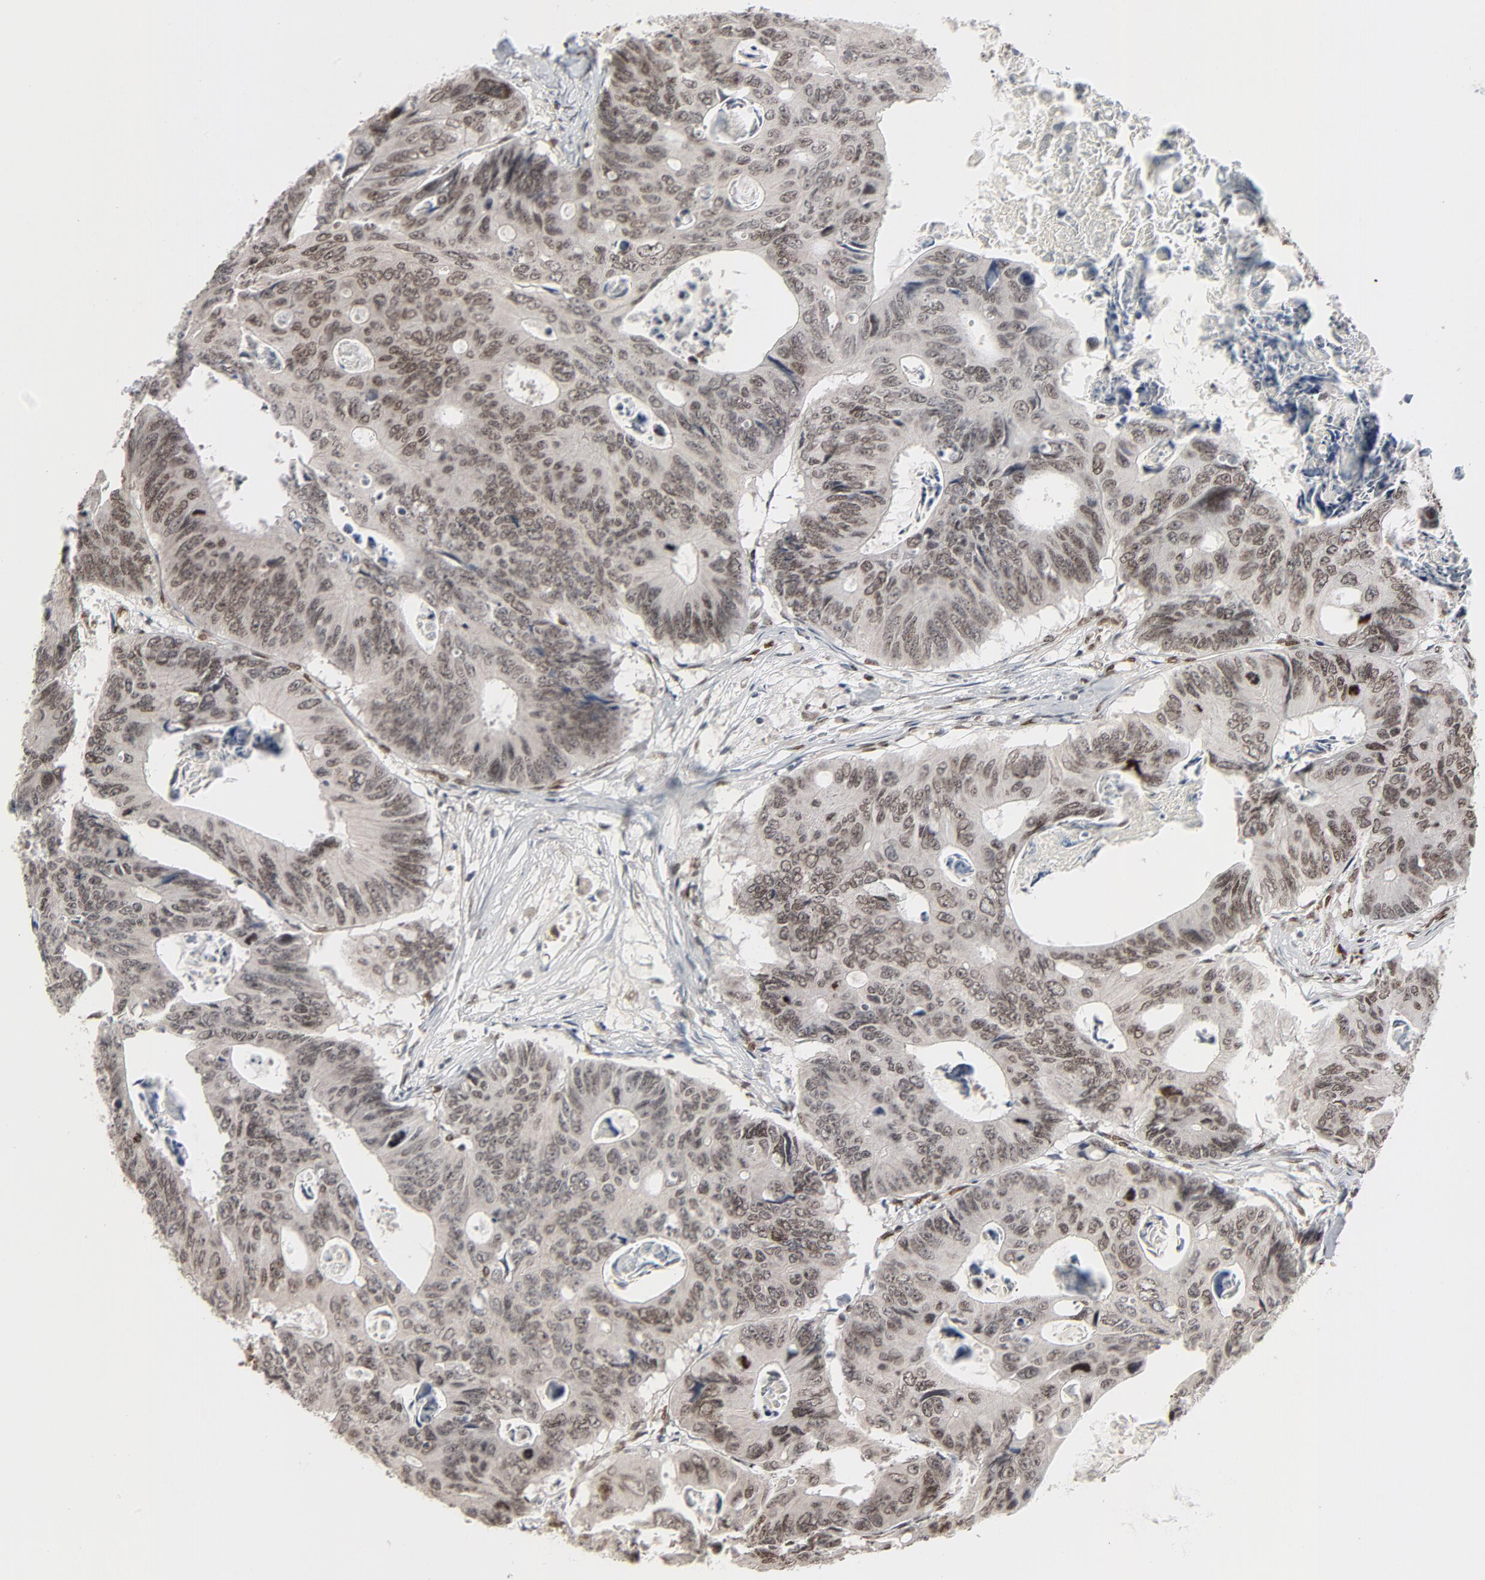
{"staining": {"intensity": "strong", "quantity": ">75%", "location": "nuclear"}, "tissue": "colorectal cancer", "cell_type": "Tumor cells", "image_type": "cancer", "snomed": [{"axis": "morphology", "description": "Adenocarcinoma, NOS"}, {"axis": "topography", "description": "Colon"}], "caption": "Colorectal cancer stained for a protein exhibits strong nuclear positivity in tumor cells.", "gene": "CUX1", "patient": {"sex": "female", "age": 55}}